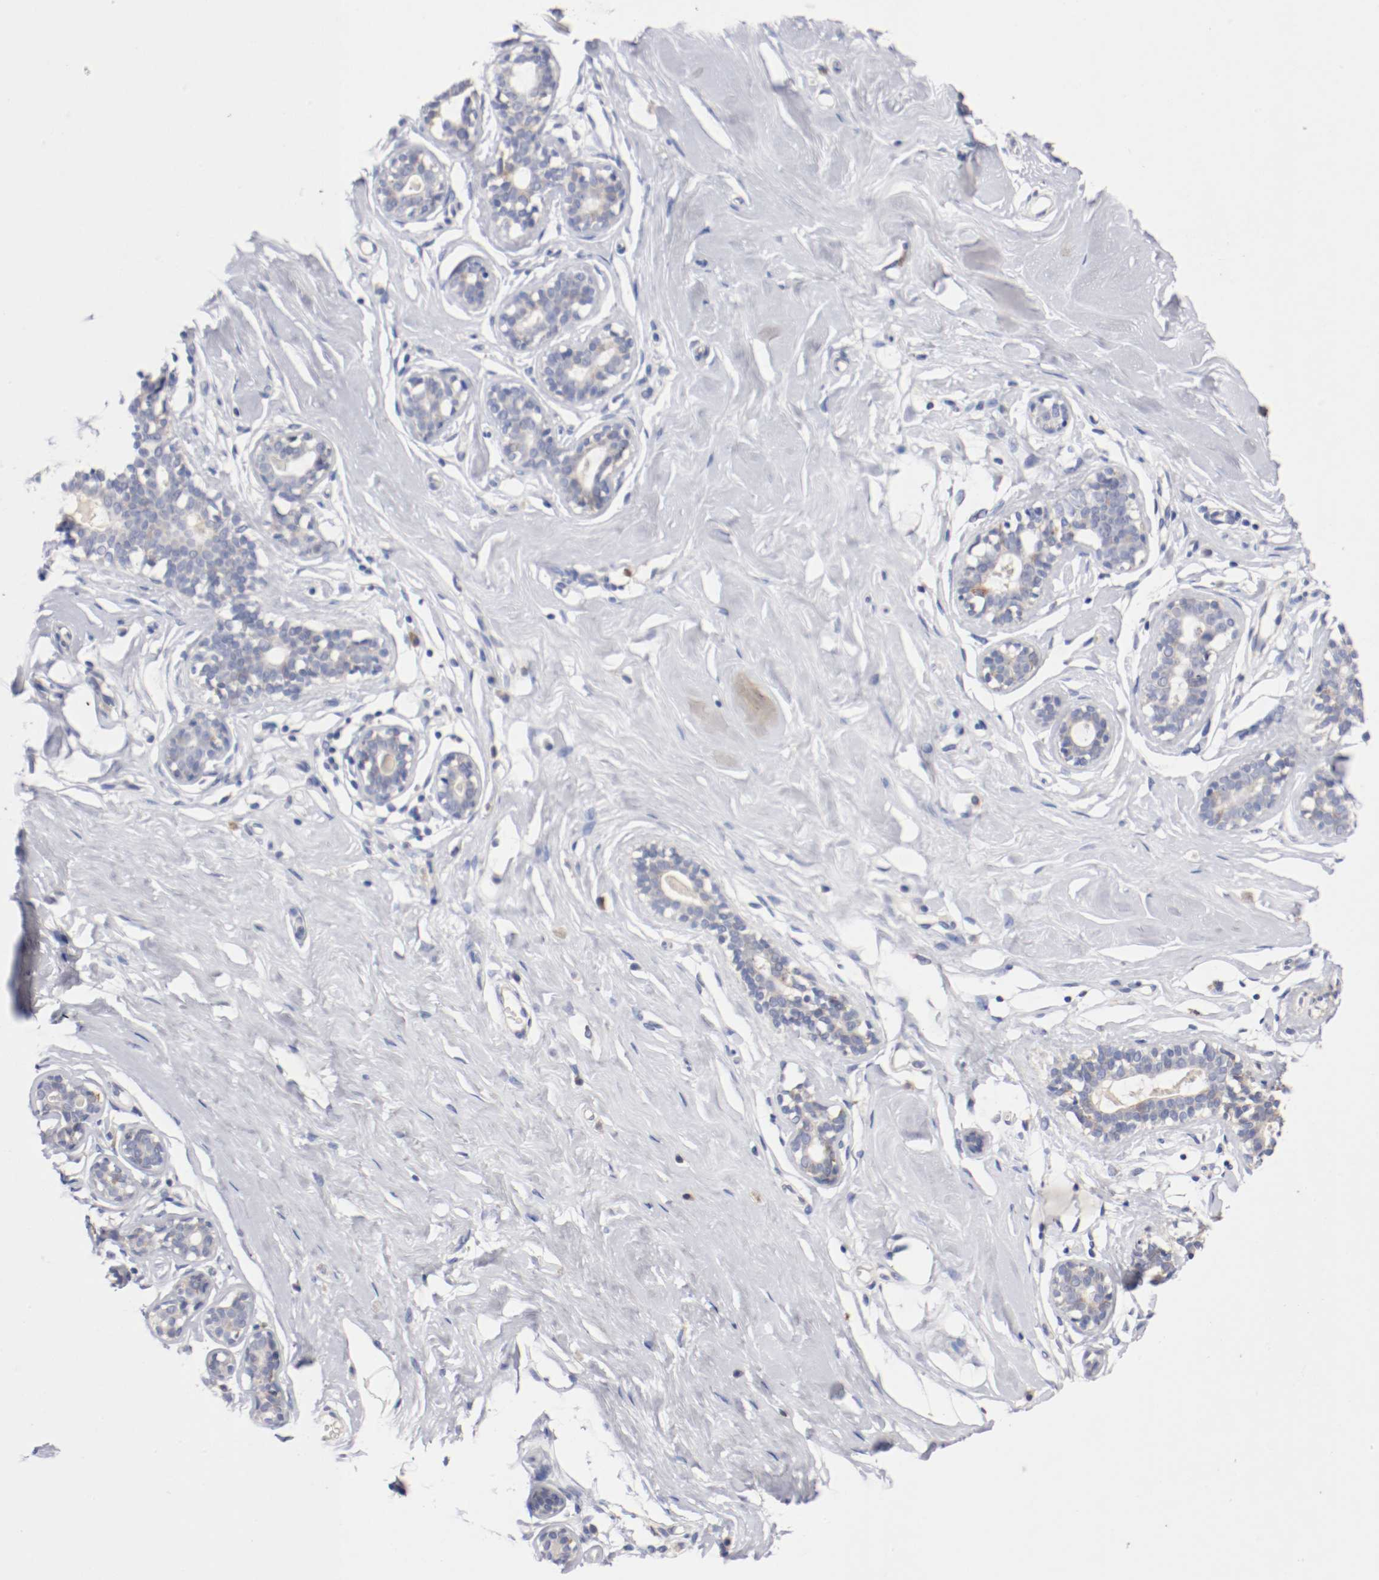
{"staining": {"intensity": "negative", "quantity": "none", "location": "none"}, "tissue": "breast", "cell_type": "Adipocytes", "image_type": "normal", "snomed": [{"axis": "morphology", "description": "Normal tissue, NOS"}, {"axis": "topography", "description": "Breast"}], "caption": "Immunohistochemistry photomicrograph of unremarkable human breast stained for a protein (brown), which displays no staining in adipocytes.", "gene": "TRAF2", "patient": {"sex": "female", "age": 23}}